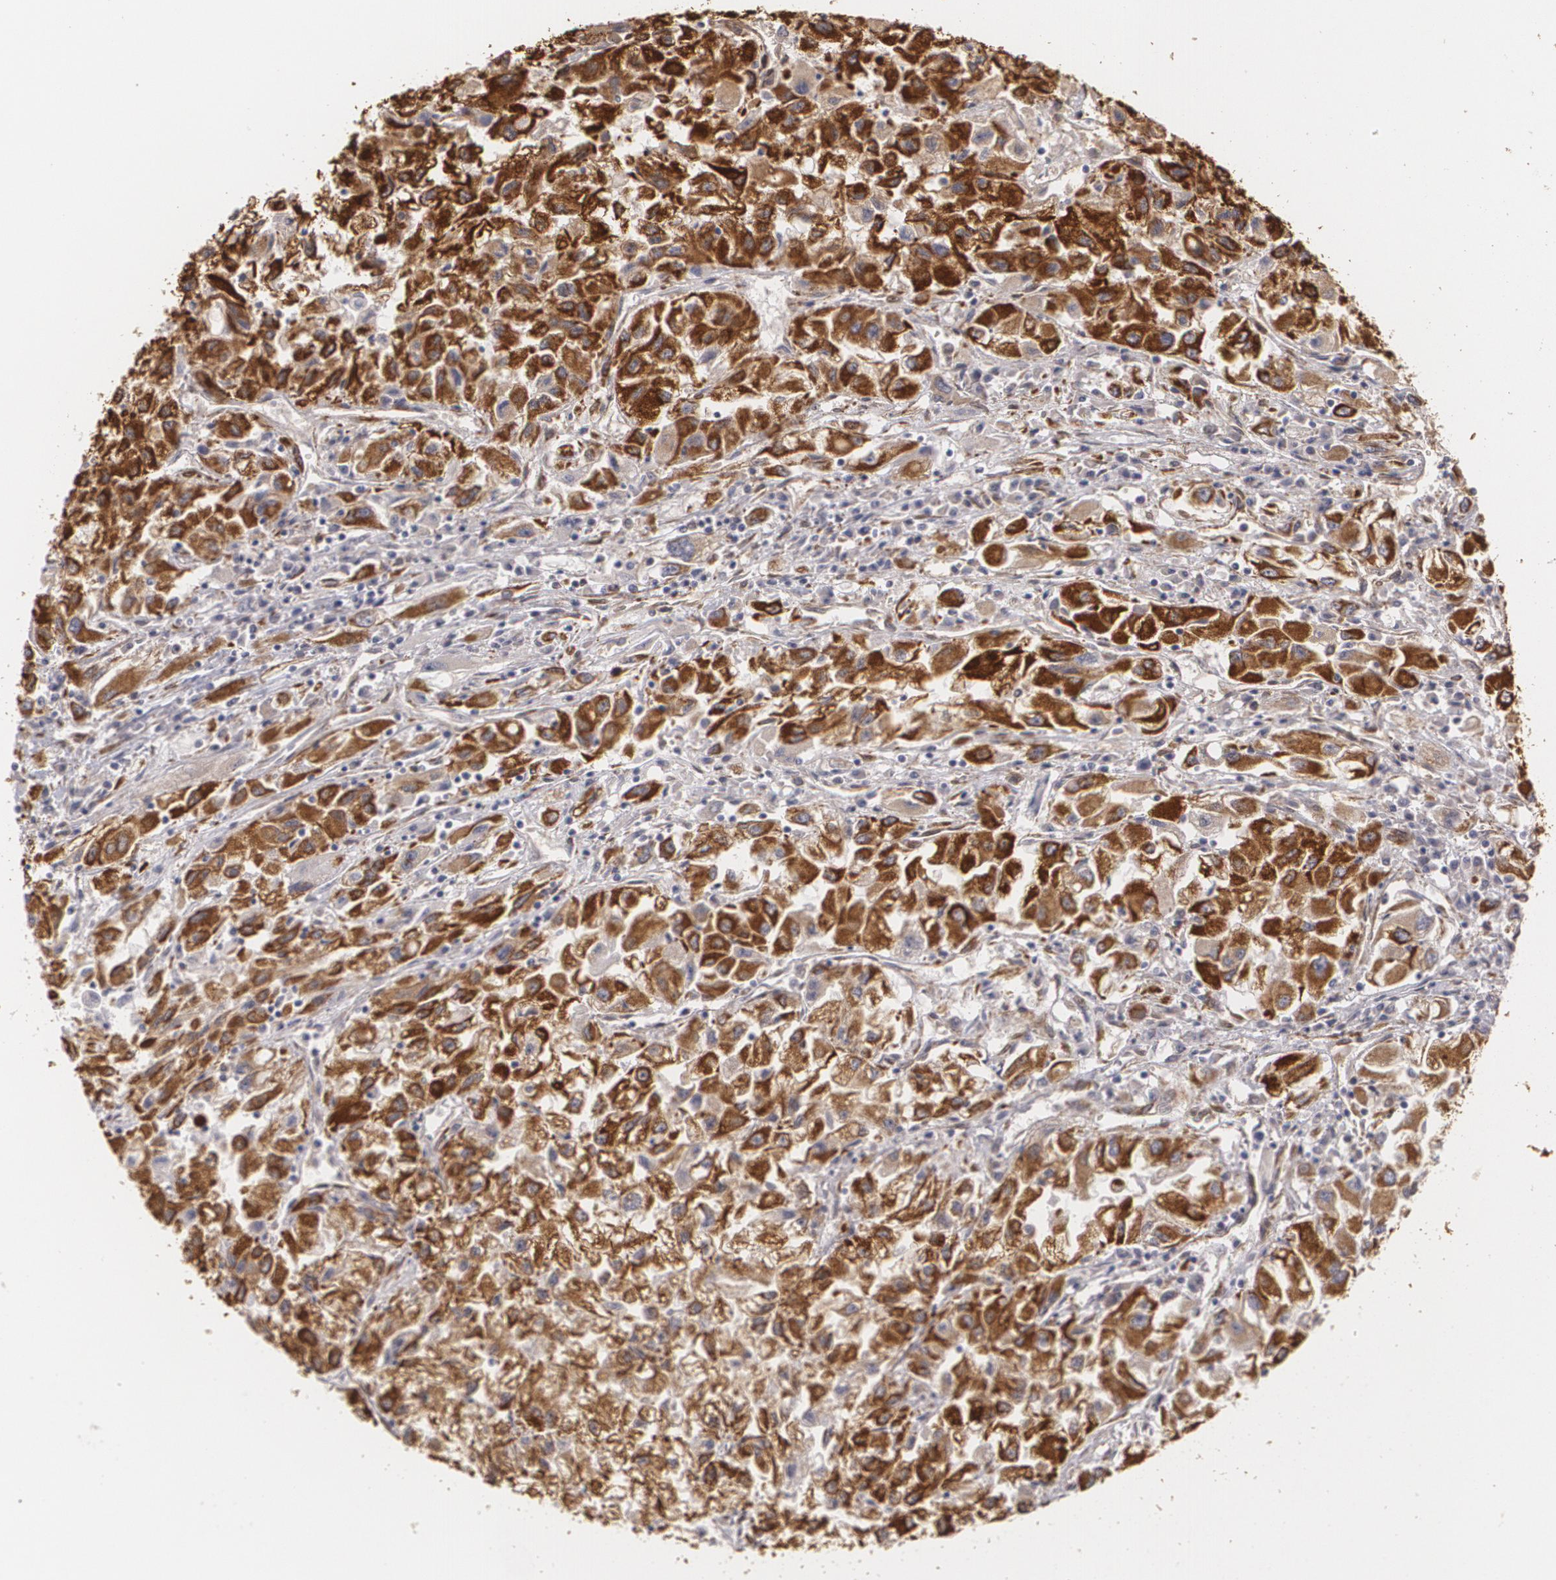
{"staining": {"intensity": "strong", "quantity": ">75%", "location": "cytoplasmic/membranous"}, "tissue": "renal cancer", "cell_type": "Tumor cells", "image_type": "cancer", "snomed": [{"axis": "morphology", "description": "Adenocarcinoma, NOS"}, {"axis": "topography", "description": "Kidney"}], "caption": "The micrograph shows staining of renal adenocarcinoma, revealing strong cytoplasmic/membranous protein expression (brown color) within tumor cells.", "gene": "CYB5R3", "patient": {"sex": "male", "age": 59}}